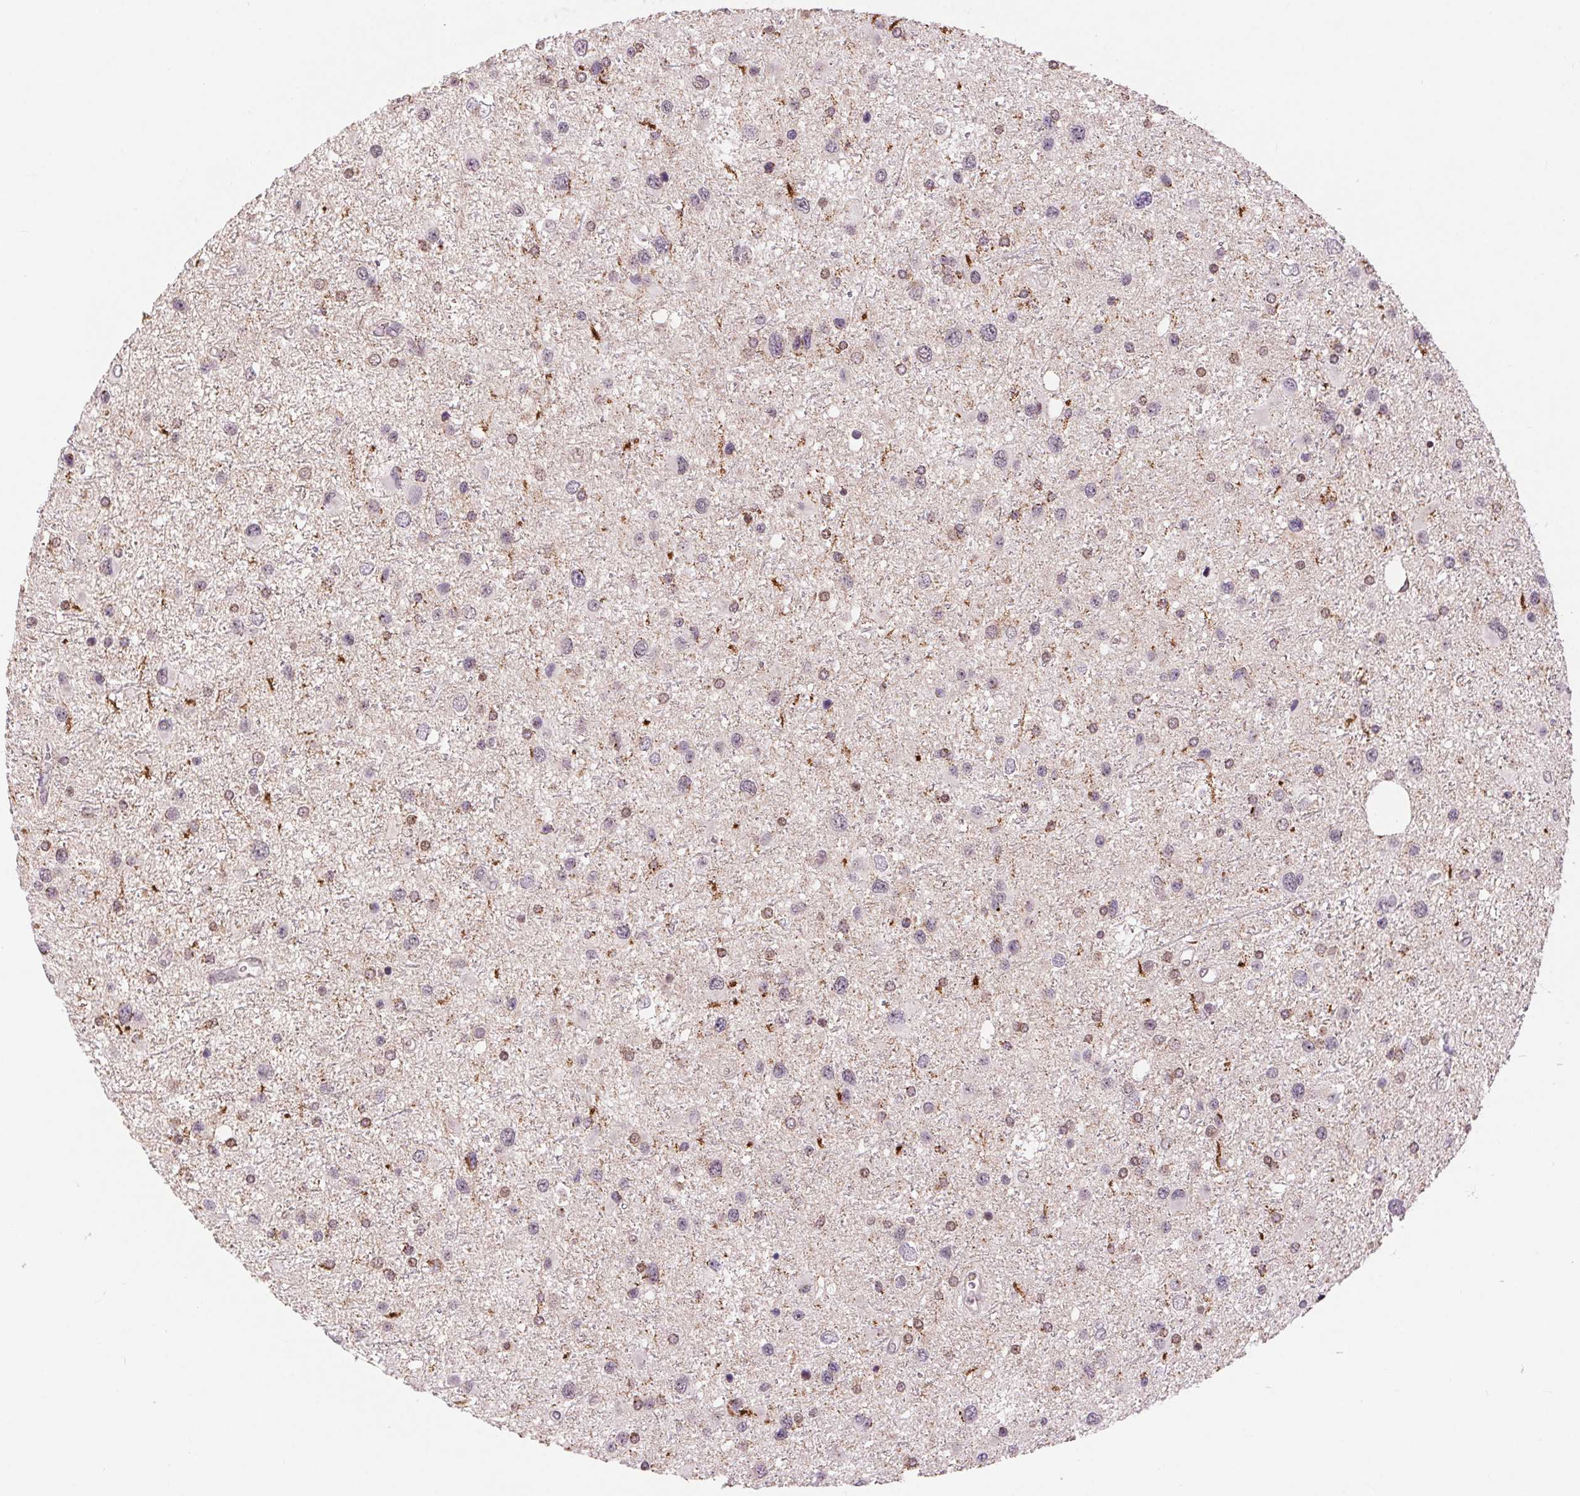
{"staining": {"intensity": "weak", "quantity": "25%-75%", "location": "cytoplasmic/membranous"}, "tissue": "glioma", "cell_type": "Tumor cells", "image_type": "cancer", "snomed": [{"axis": "morphology", "description": "Glioma, malignant, Low grade"}, {"axis": "topography", "description": "Brain"}], "caption": "Immunohistochemical staining of malignant glioma (low-grade) shows low levels of weak cytoplasmic/membranous staining in about 25%-75% of tumor cells. (DAB = brown stain, brightfield microscopy at high magnification).", "gene": "CHMP4B", "patient": {"sex": "female", "age": 32}}